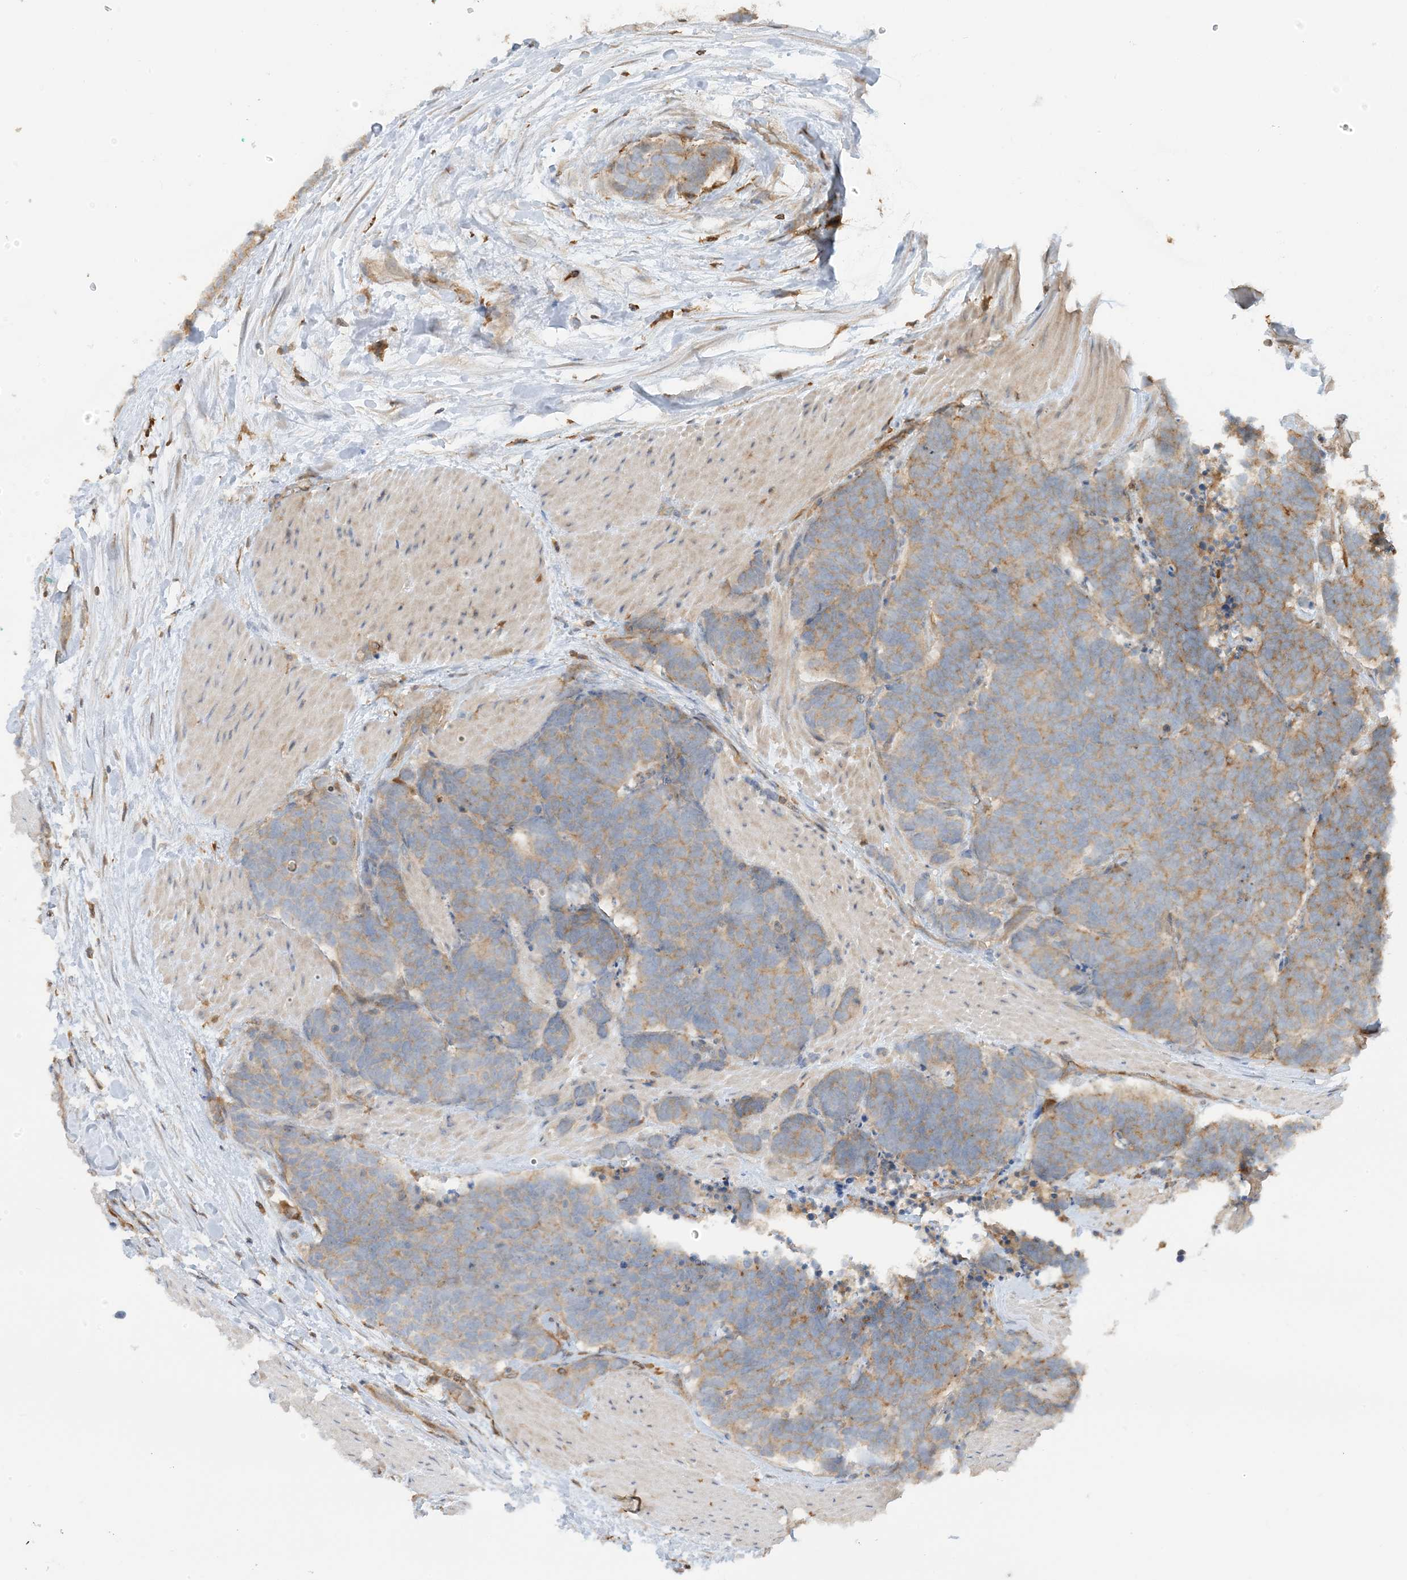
{"staining": {"intensity": "moderate", "quantity": "25%-75%", "location": "cytoplasmic/membranous"}, "tissue": "carcinoid", "cell_type": "Tumor cells", "image_type": "cancer", "snomed": [{"axis": "morphology", "description": "Carcinoma, NOS"}, {"axis": "morphology", "description": "Carcinoid, malignant, NOS"}, {"axis": "topography", "description": "Urinary bladder"}], "caption": "Immunohistochemistry histopathology image of human carcinoma stained for a protein (brown), which exhibits medium levels of moderate cytoplasmic/membranous staining in about 25%-75% of tumor cells.", "gene": "CAPZB", "patient": {"sex": "male", "age": 57}}